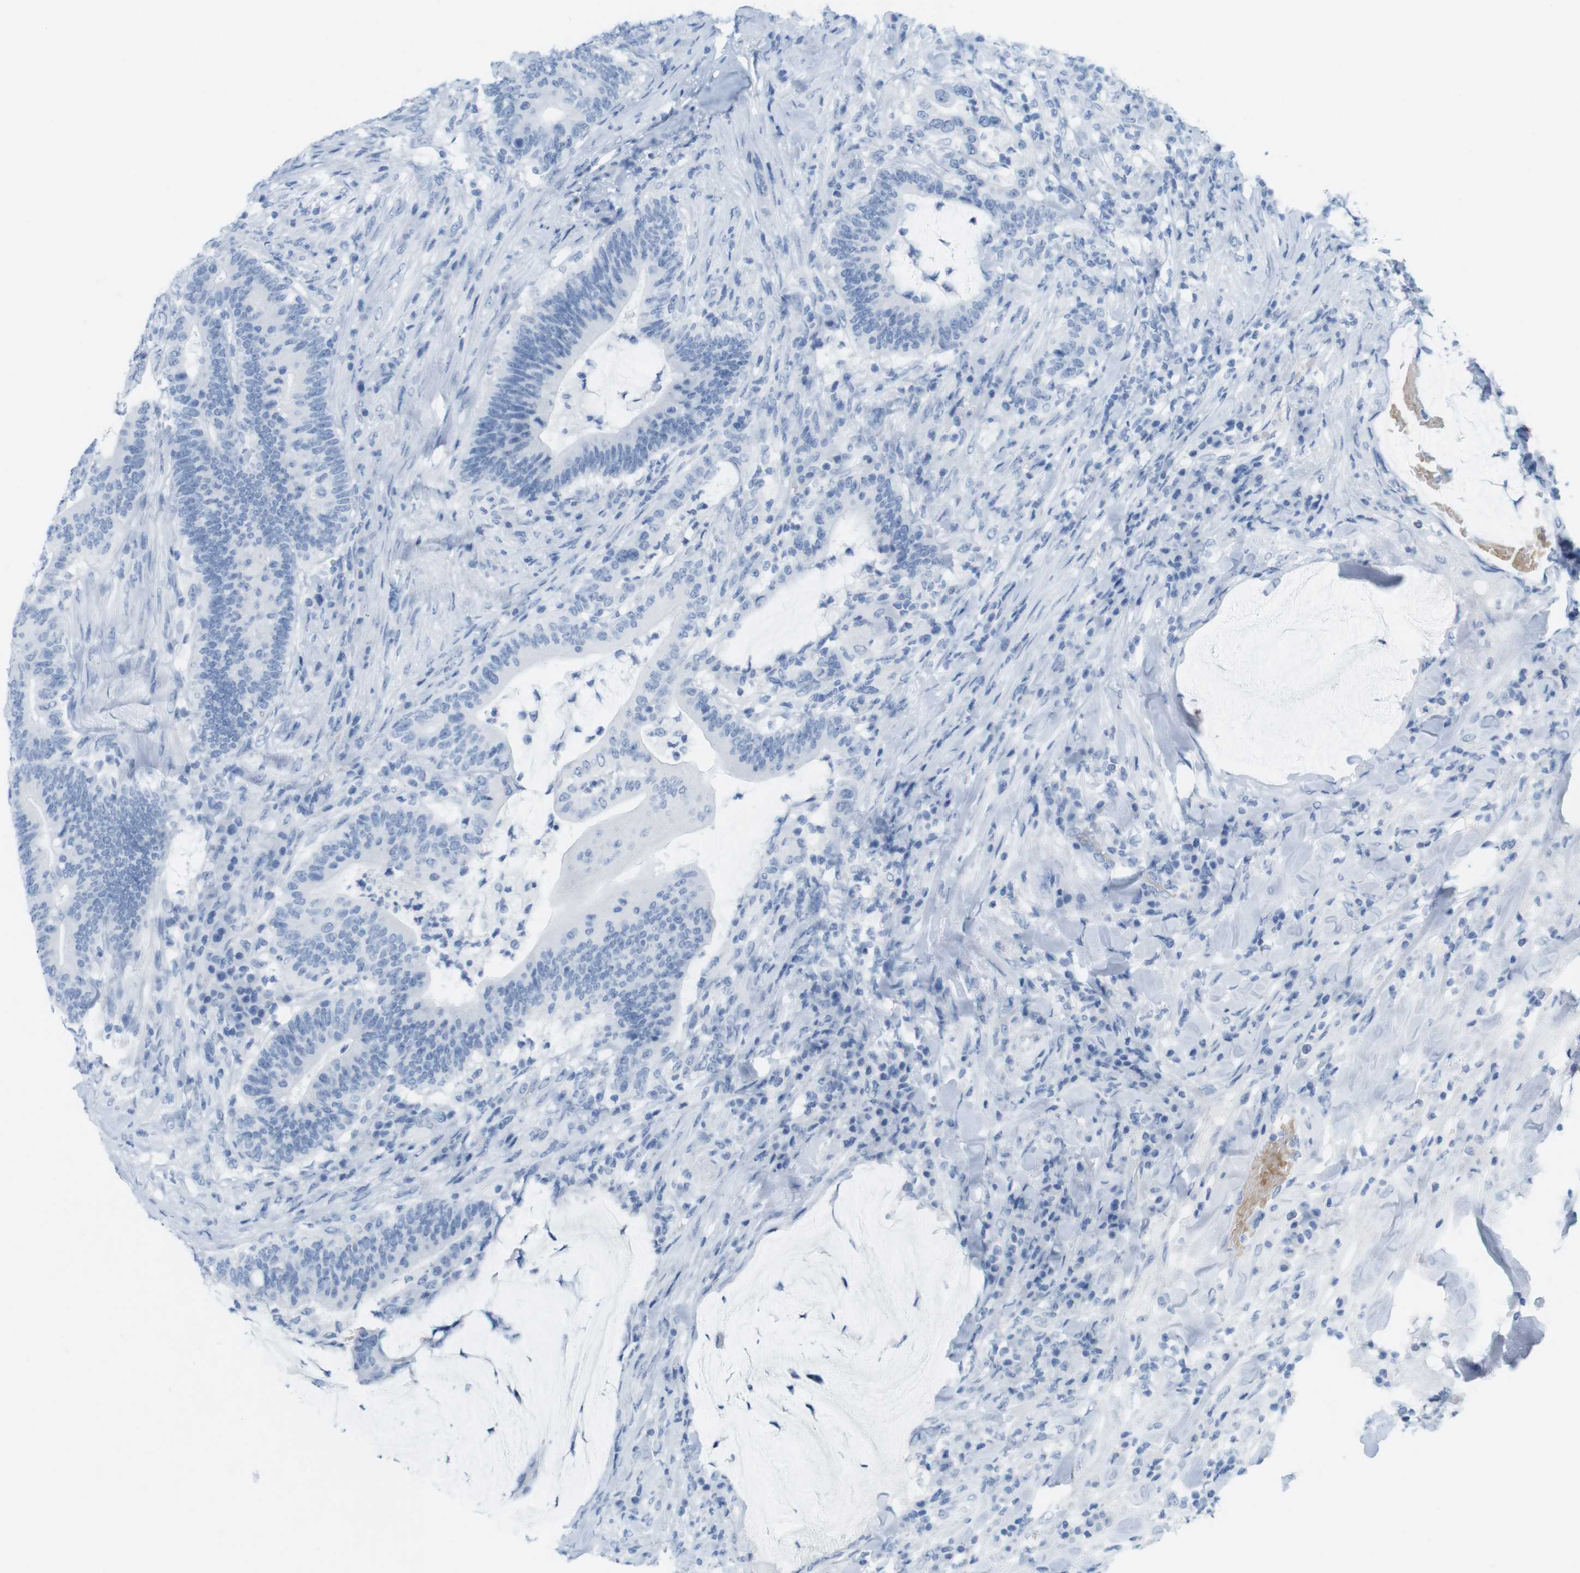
{"staining": {"intensity": "negative", "quantity": "none", "location": "none"}, "tissue": "colorectal cancer", "cell_type": "Tumor cells", "image_type": "cancer", "snomed": [{"axis": "morphology", "description": "Normal tissue, NOS"}, {"axis": "morphology", "description": "Adenocarcinoma, NOS"}, {"axis": "topography", "description": "Colon"}], "caption": "The micrograph exhibits no significant staining in tumor cells of colorectal cancer (adenocarcinoma).", "gene": "TNNT2", "patient": {"sex": "female", "age": 66}}